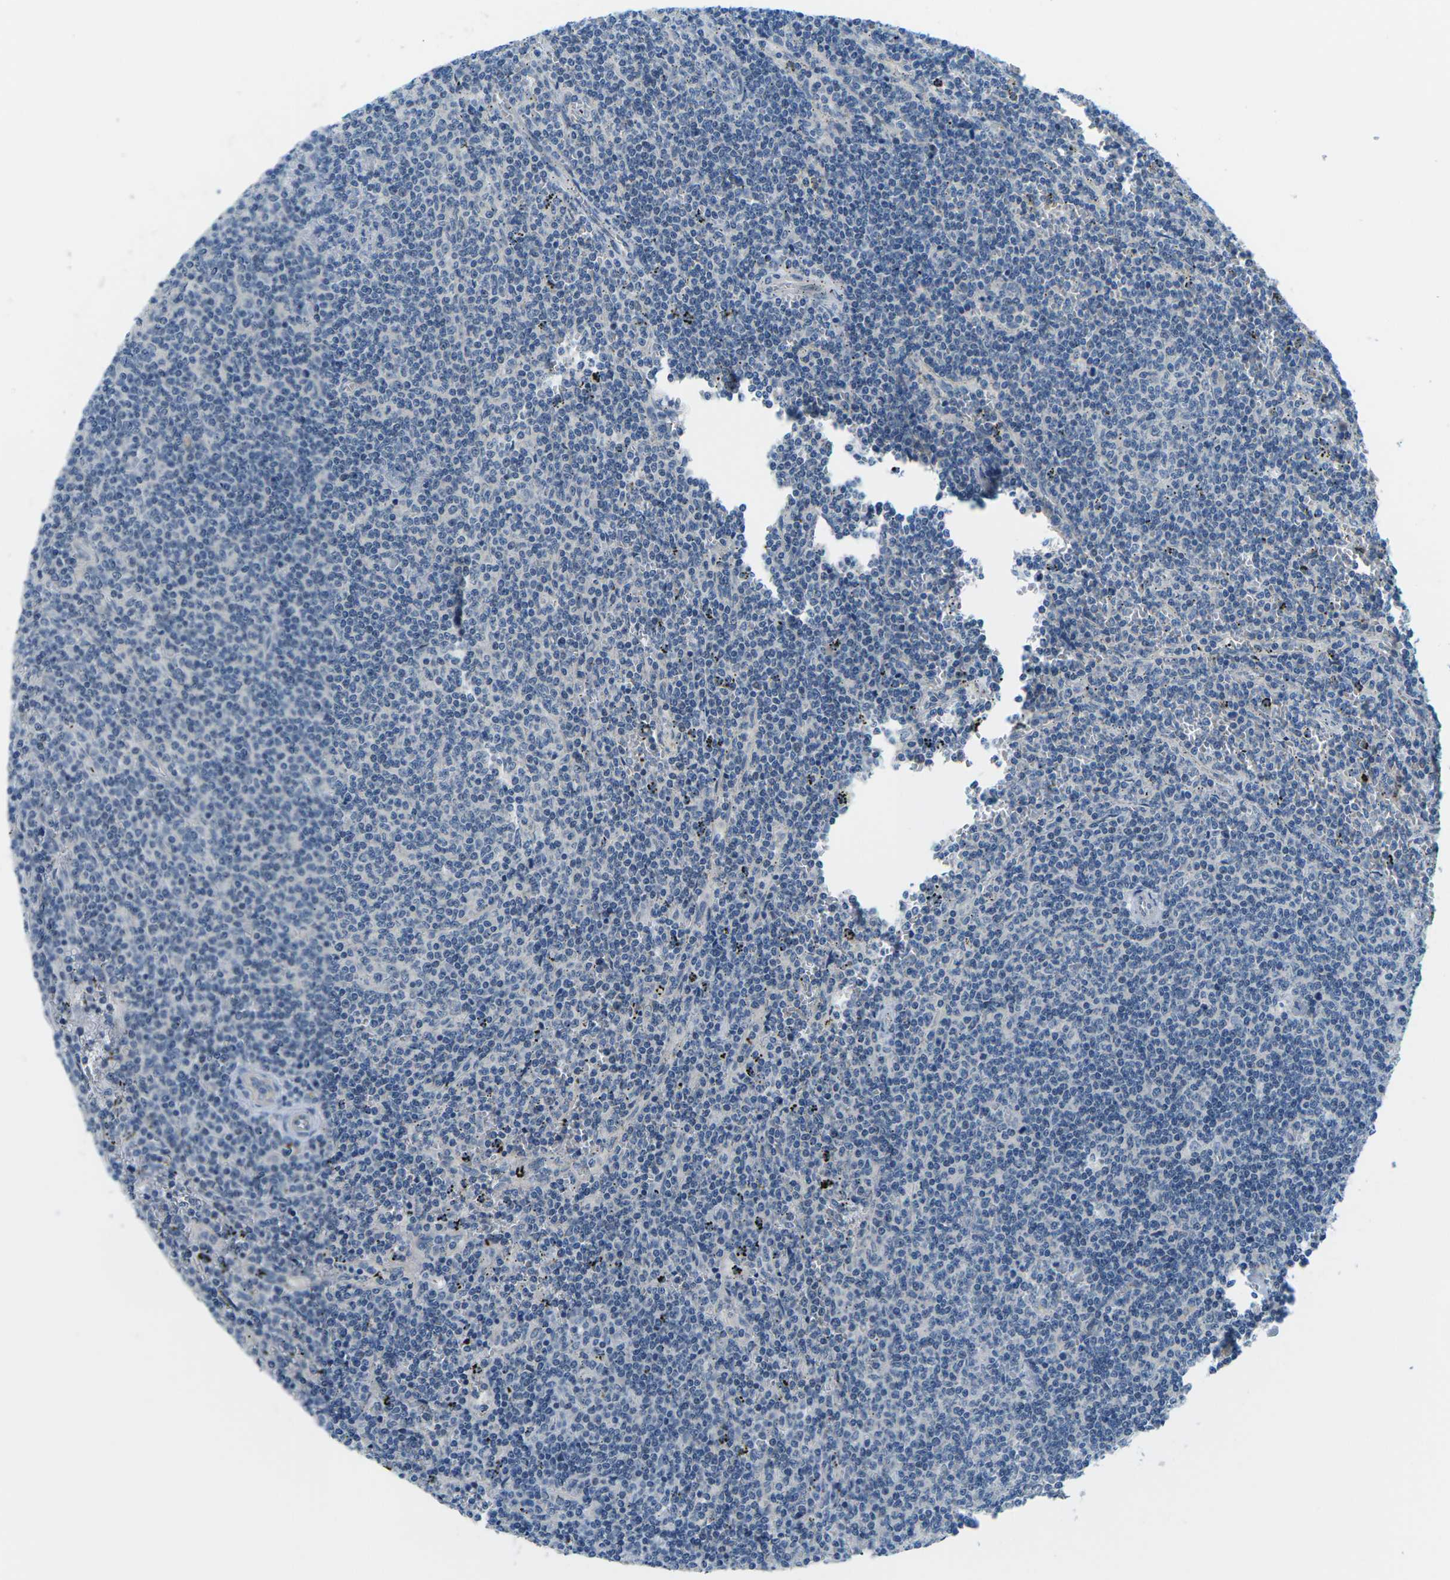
{"staining": {"intensity": "negative", "quantity": "none", "location": "none"}, "tissue": "lymphoma", "cell_type": "Tumor cells", "image_type": "cancer", "snomed": [{"axis": "morphology", "description": "Malignant lymphoma, non-Hodgkin's type, Low grade"}, {"axis": "topography", "description": "Spleen"}], "caption": "An immunohistochemistry histopathology image of lymphoma is shown. There is no staining in tumor cells of lymphoma.", "gene": "CTNND1", "patient": {"sex": "female", "age": 50}}